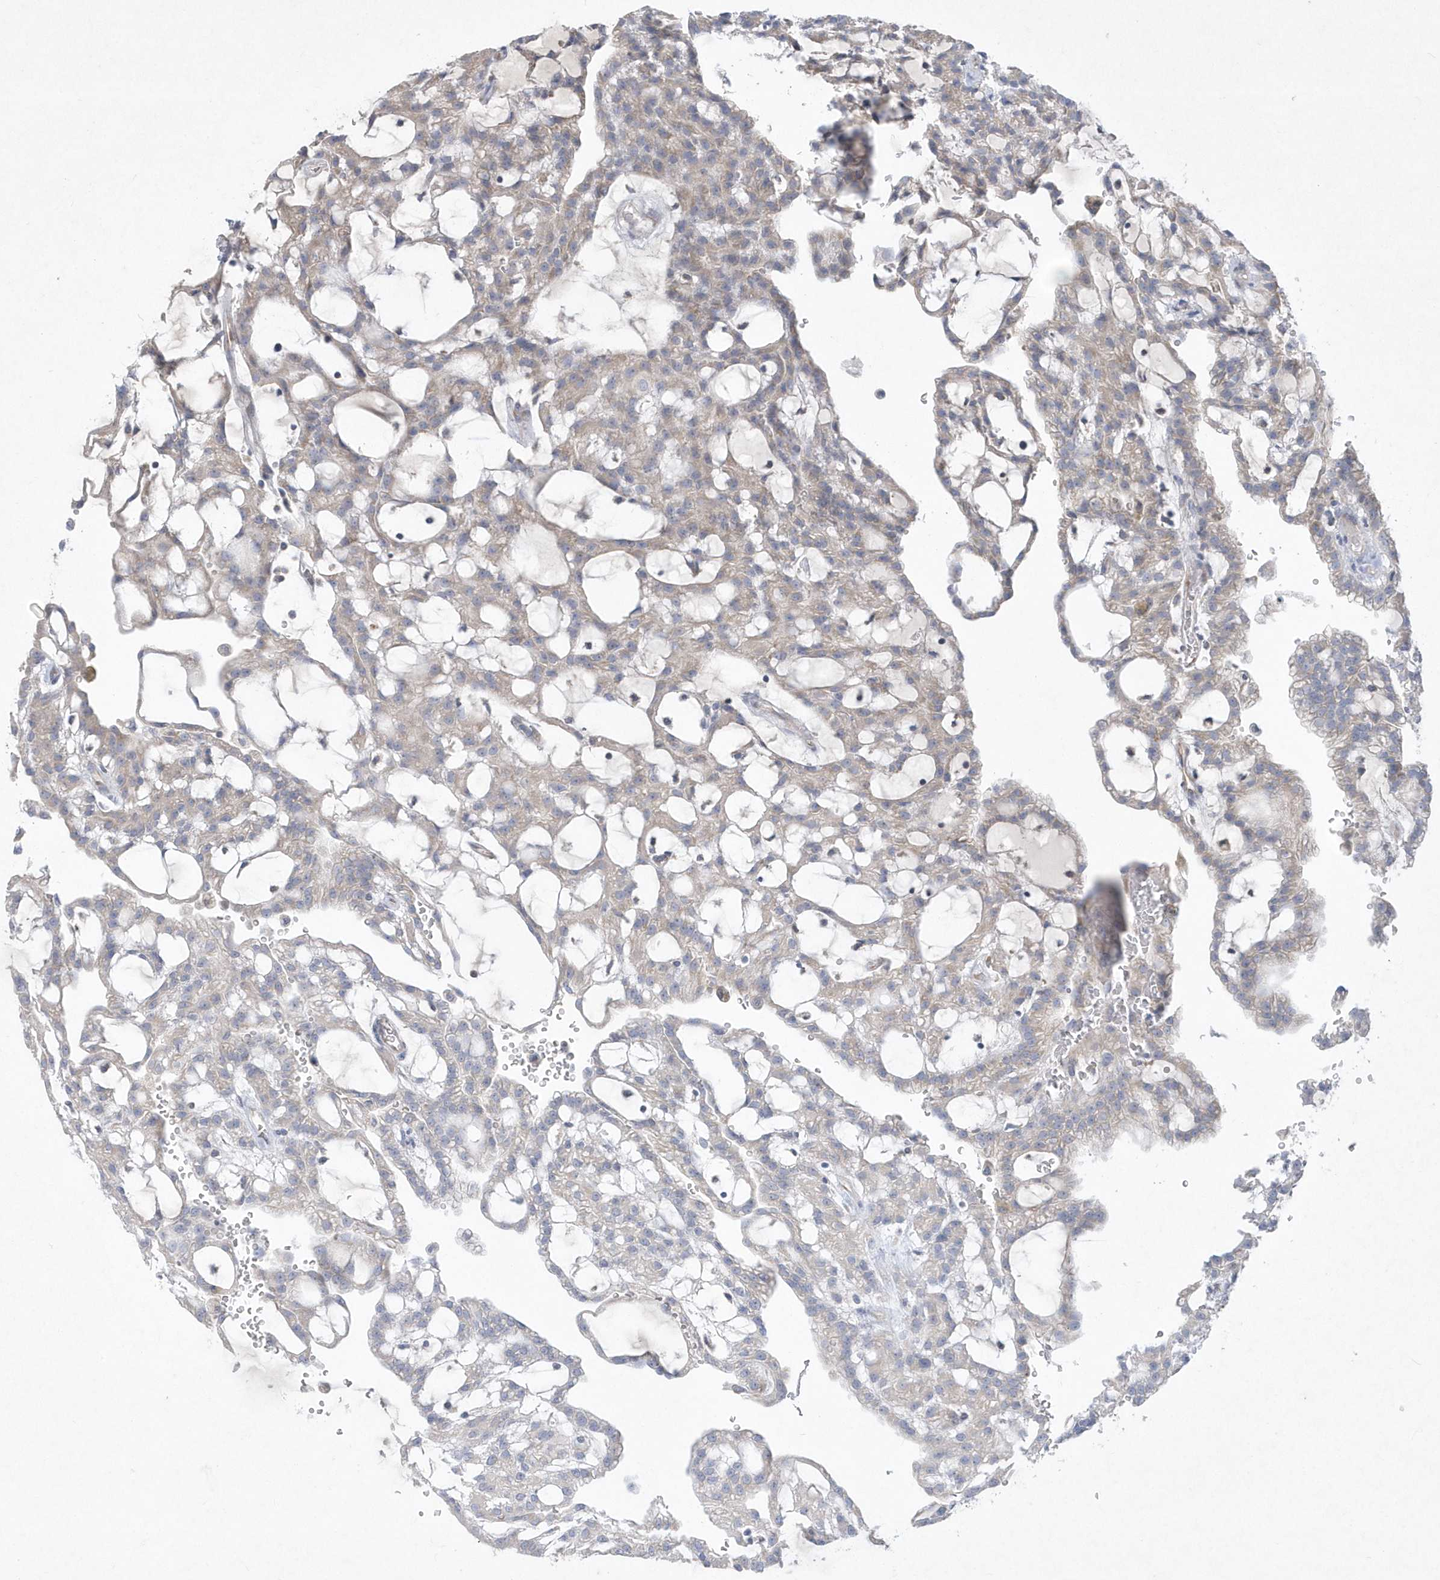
{"staining": {"intensity": "weak", "quantity": "<25%", "location": "cytoplasmic/membranous"}, "tissue": "renal cancer", "cell_type": "Tumor cells", "image_type": "cancer", "snomed": [{"axis": "morphology", "description": "Adenocarcinoma, NOS"}, {"axis": "topography", "description": "Kidney"}], "caption": "Tumor cells are negative for protein expression in human renal cancer.", "gene": "DGAT1", "patient": {"sex": "male", "age": 63}}